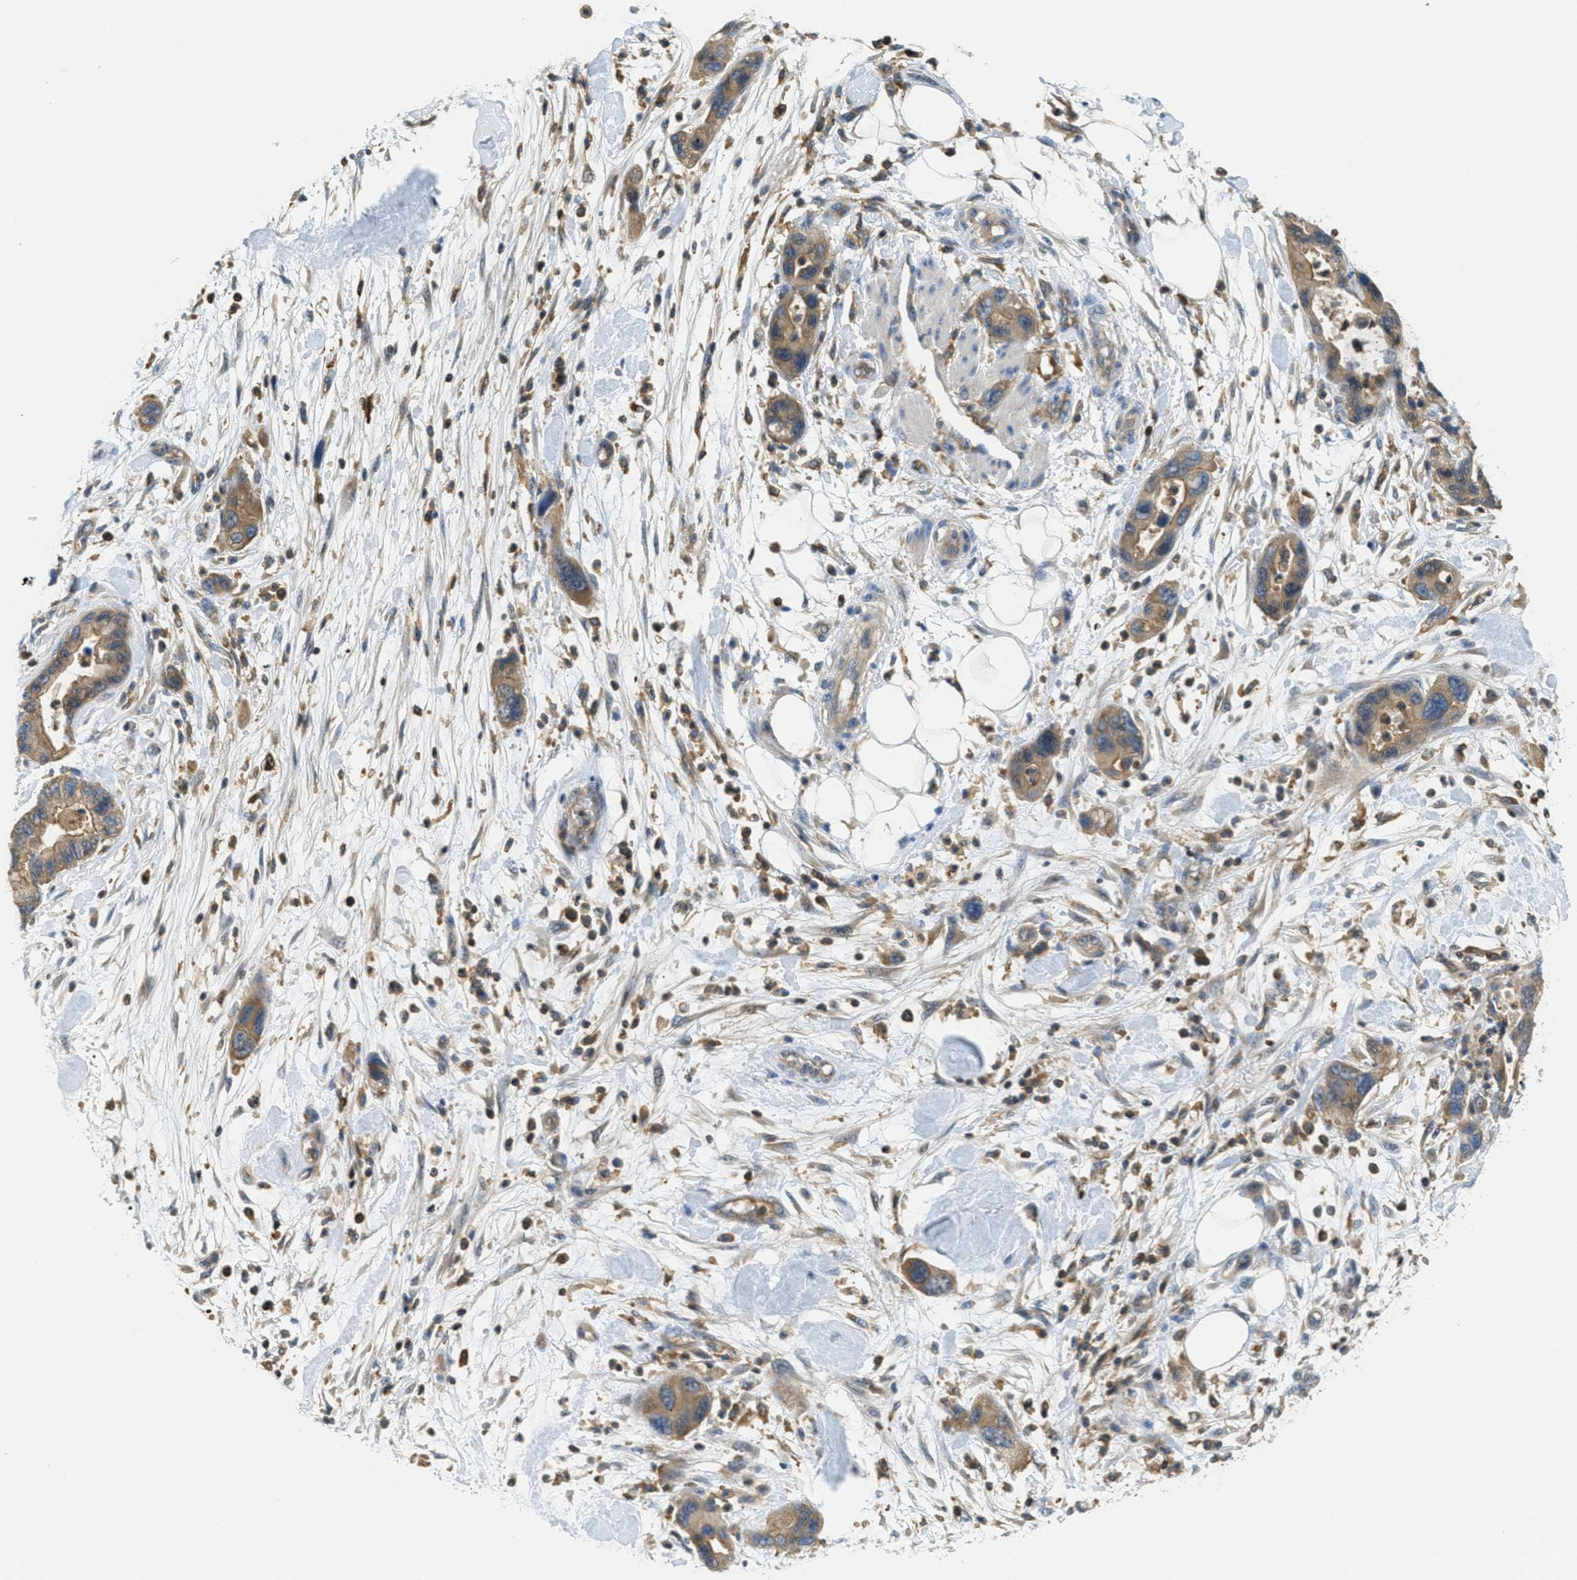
{"staining": {"intensity": "moderate", "quantity": ">75%", "location": "cytoplasmic/membranous"}, "tissue": "pancreatic cancer", "cell_type": "Tumor cells", "image_type": "cancer", "snomed": [{"axis": "morphology", "description": "Normal tissue, NOS"}, {"axis": "morphology", "description": "Adenocarcinoma, NOS"}, {"axis": "topography", "description": "Pancreas"}], "caption": "A brown stain shows moderate cytoplasmic/membranous positivity of a protein in pancreatic cancer tumor cells.", "gene": "GRIK2", "patient": {"sex": "female", "age": 71}}